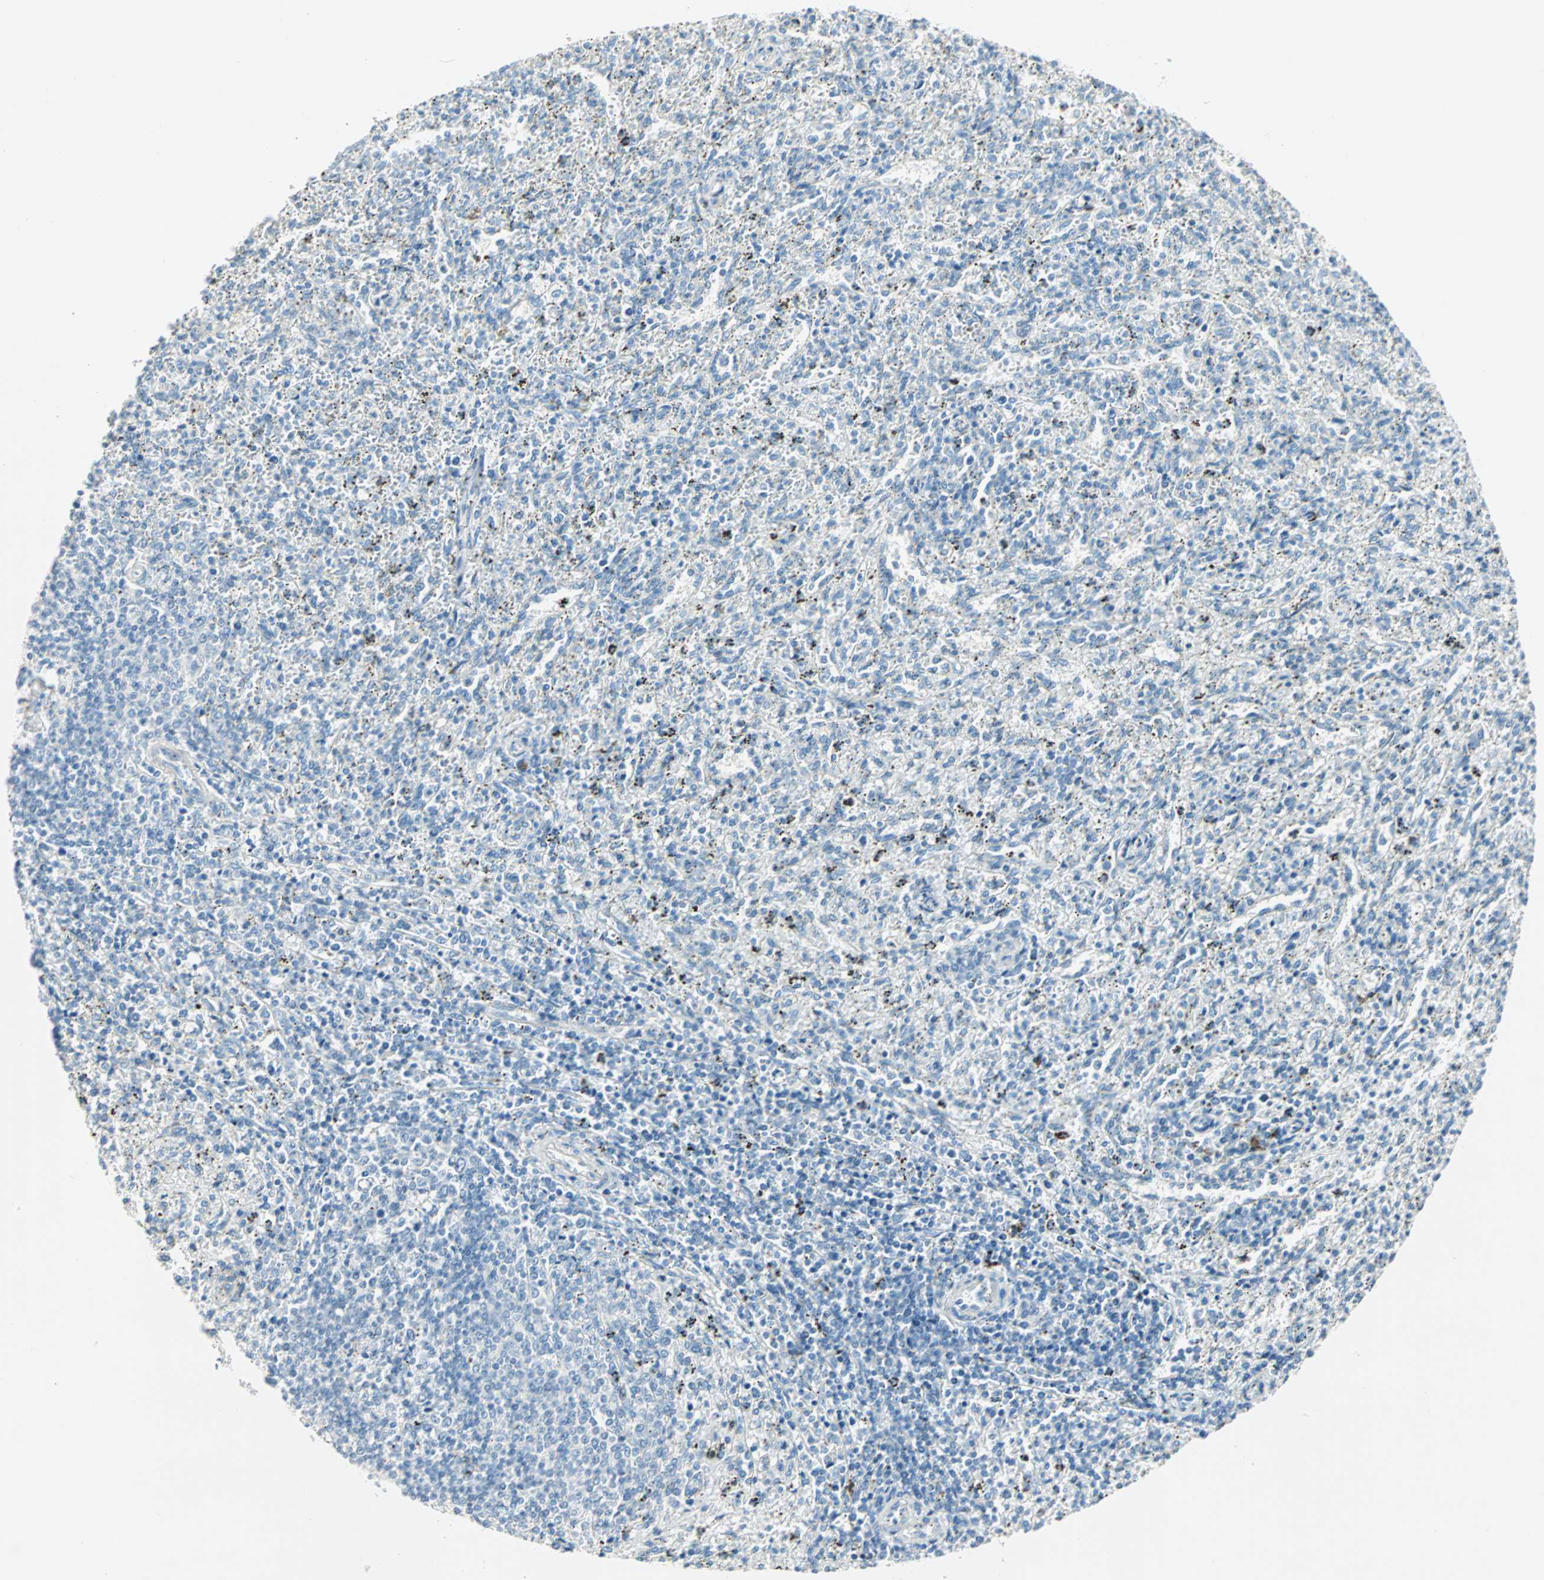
{"staining": {"intensity": "negative", "quantity": "none", "location": "none"}, "tissue": "spleen", "cell_type": "Cells in red pulp", "image_type": "normal", "snomed": [{"axis": "morphology", "description": "Normal tissue, NOS"}, {"axis": "topography", "description": "Spleen"}], "caption": "DAB (3,3'-diaminobenzidine) immunohistochemical staining of benign human spleen displays no significant staining in cells in red pulp.", "gene": "SULT1C2", "patient": {"sex": "female", "age": 10}}